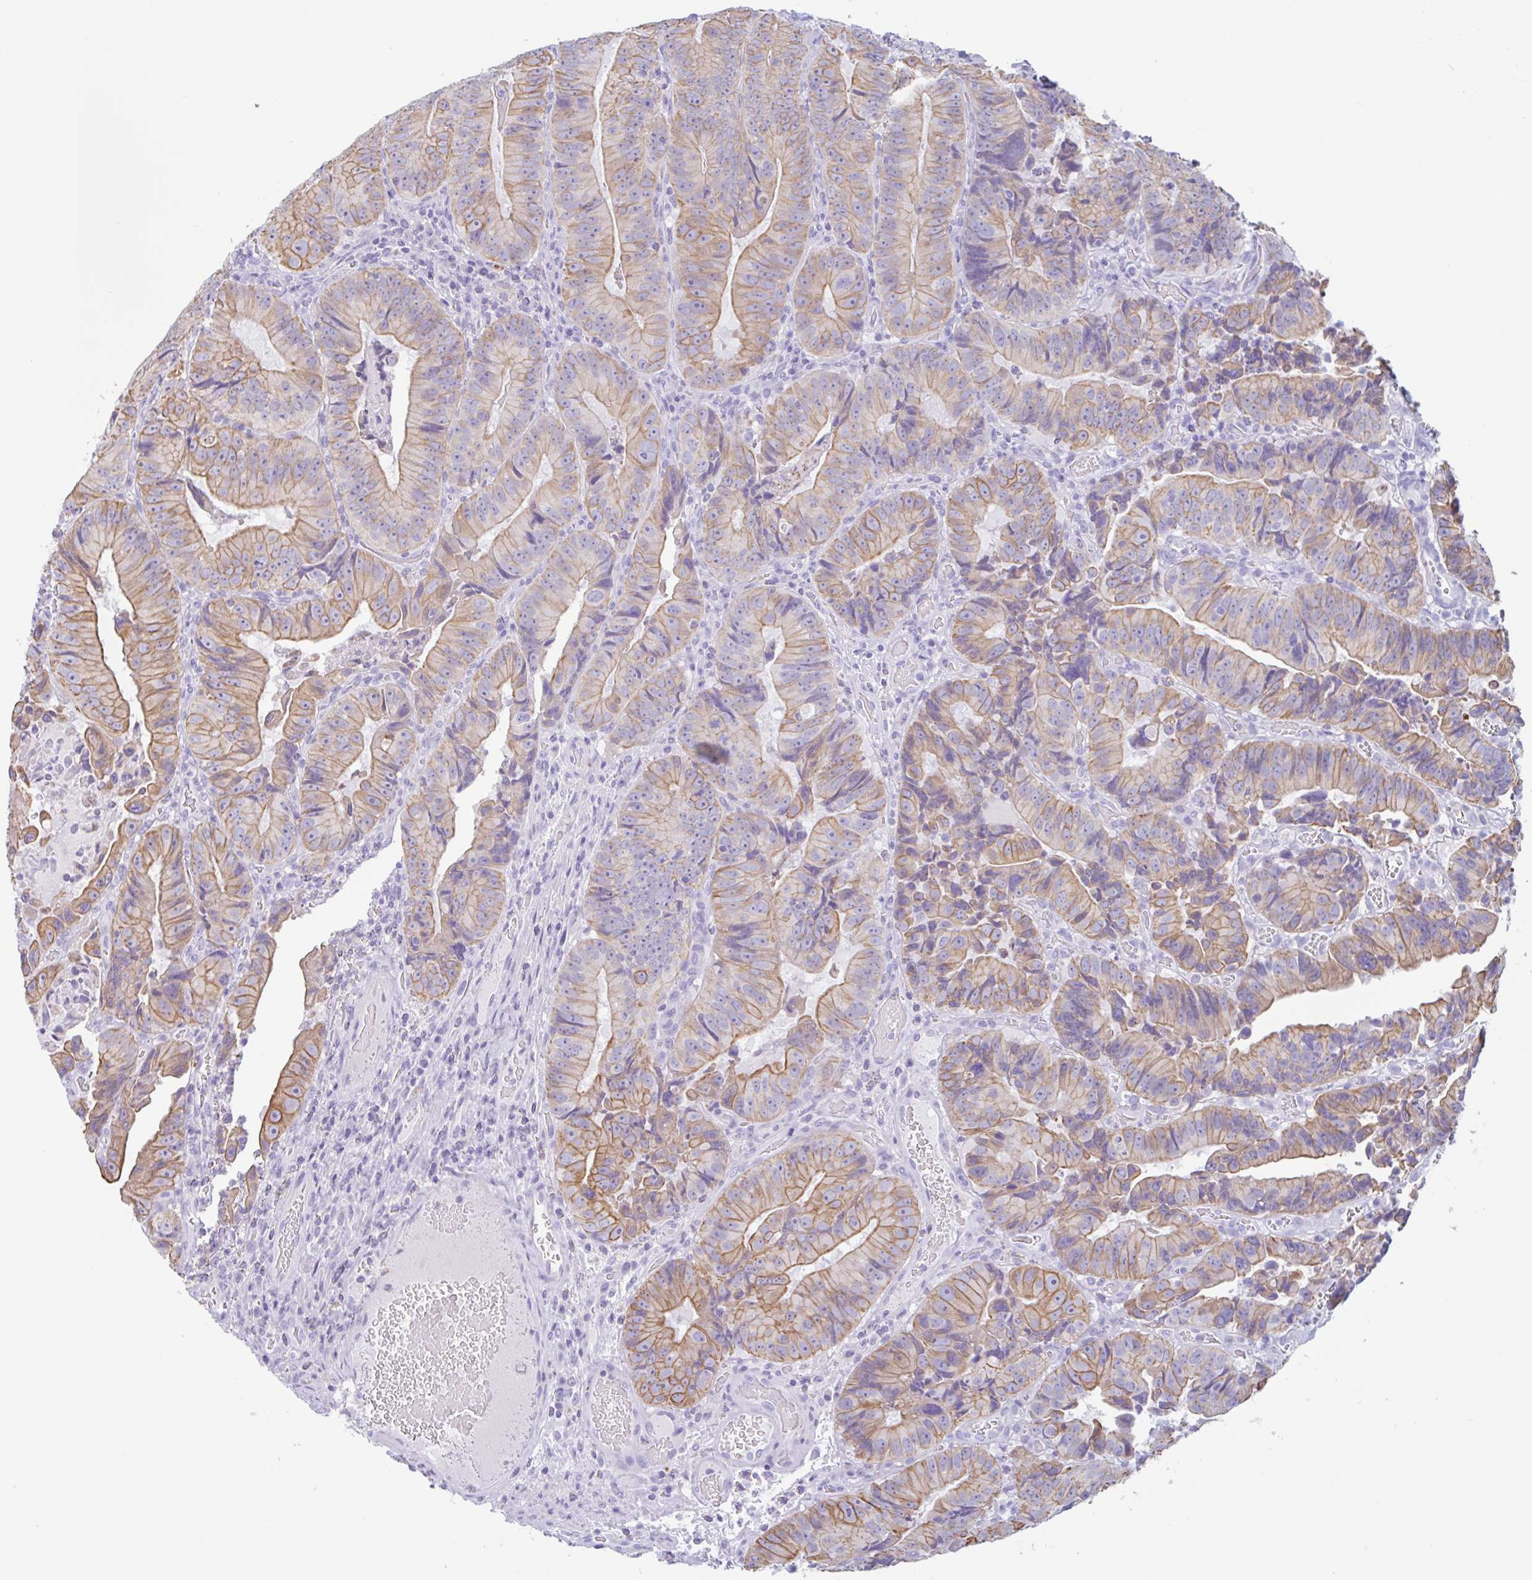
{"staining": {"intensity": "moderate", "quantity": ">75%", "location": "cytoplasmic/membranous"}, "tissue": "colorectal cancer", "cell_type": "Tumor cells", "image_type": "cancer", "snomed": [{"axis": "morphology", "description": "Adenocarcinoma, NOS"}, {"axis": "topography", "description": "Colon"}], "caption": "Tumor cells exhibit medium levels of moderate cytoplasmic/membranous positivity in approximately >75% of cells in human colorectal cancer.", "gene": "DTWD2", "patient": {"sex": "female", "age": 86}}